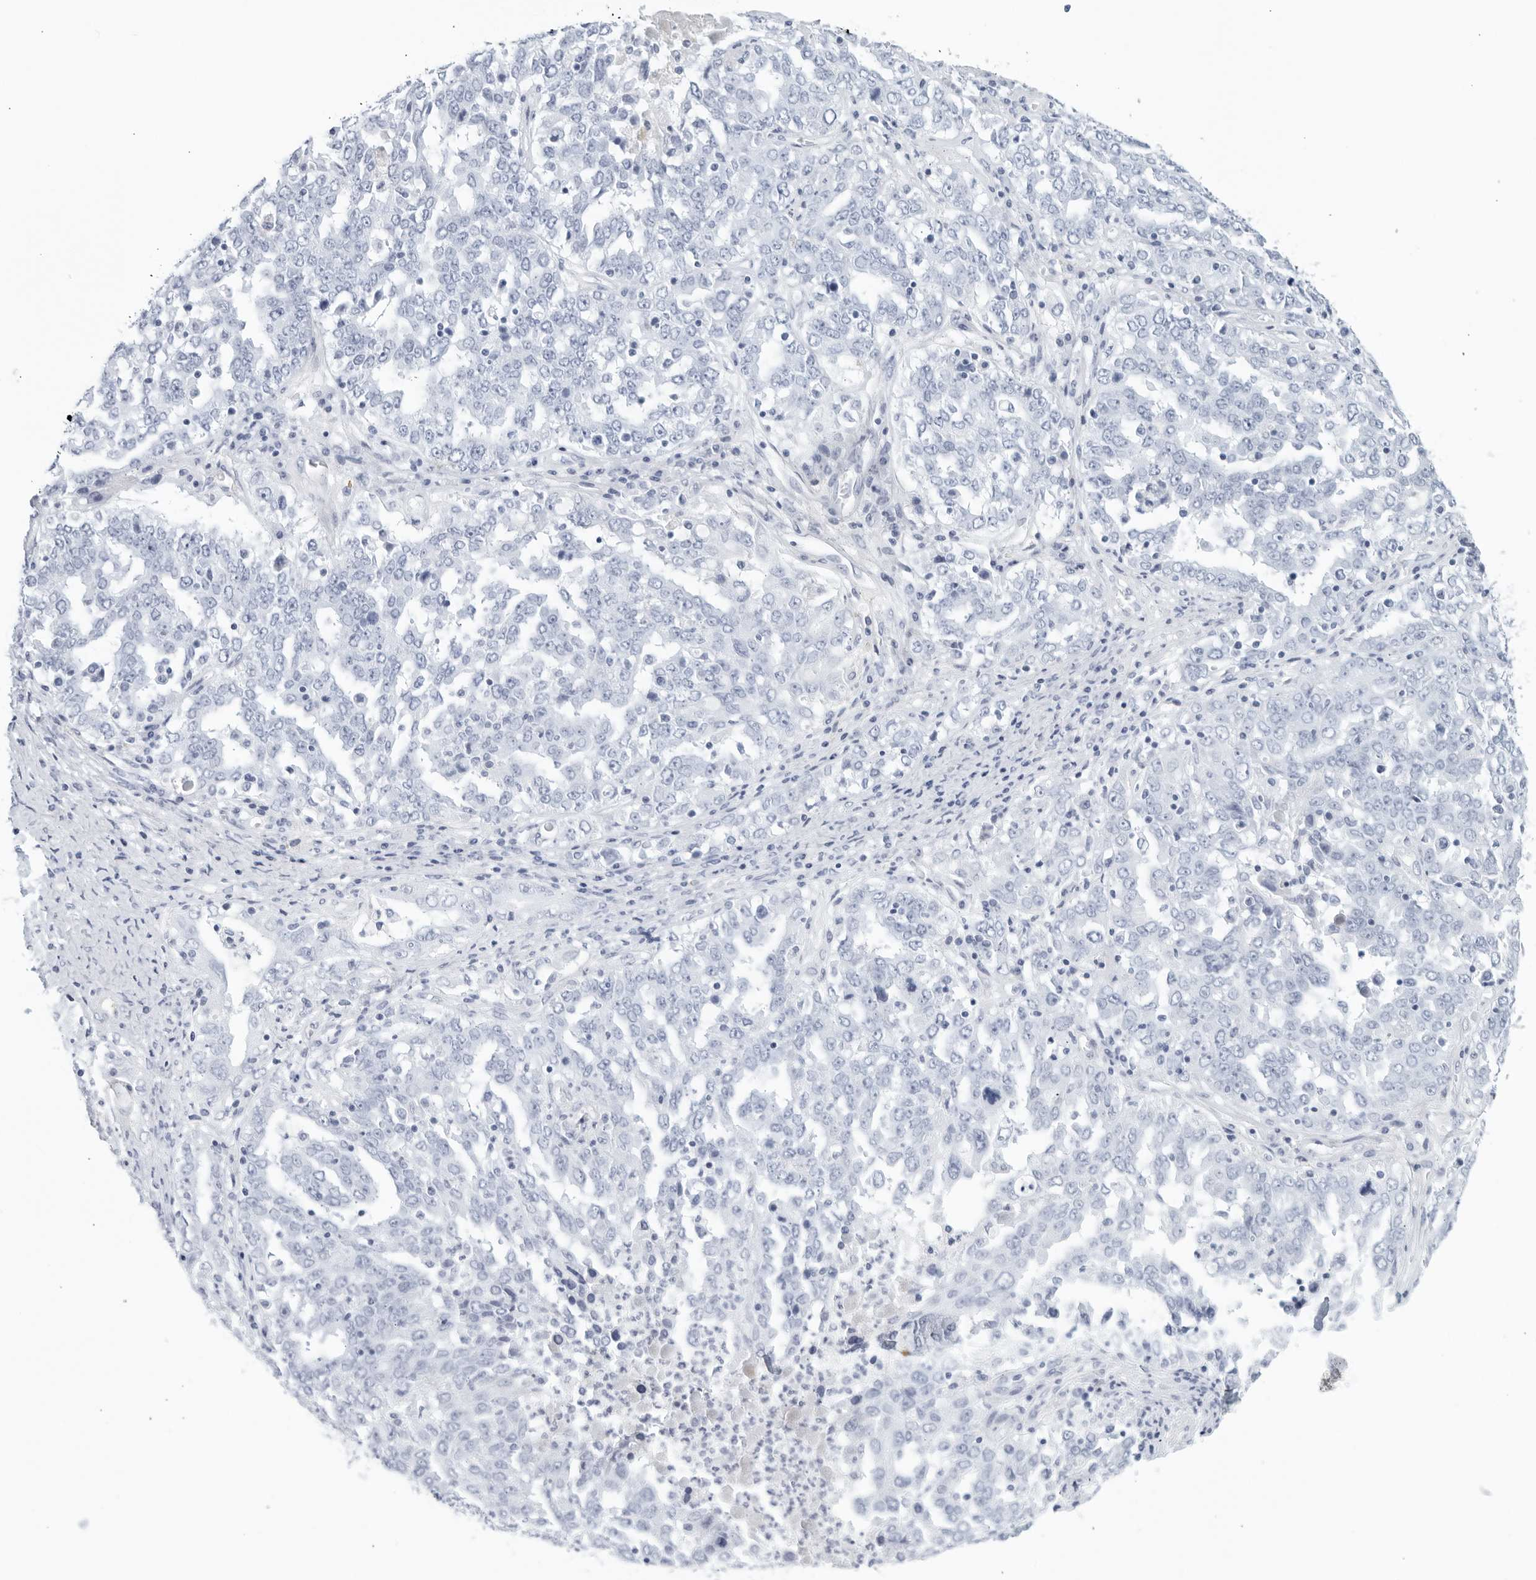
{"staining": {"intensity": "negative", "quantity": "none", "location": "none"}, "tissue": "ovarian cancer", "cell_type": "Tumor cells", "image_type": "cancer", "snomed": [{"axis": "morphology", "description": "Carcinoma, endometroid"}, {"axis": "topography", "description": "Ovary"}], "caption": "Immunohistochemistry of human ovarian cancer demonstrates no expression in tumor cells. Nuclei are stained in blue.", "gene": "FGG", "patient": {"sex": "female", "age": 62}}